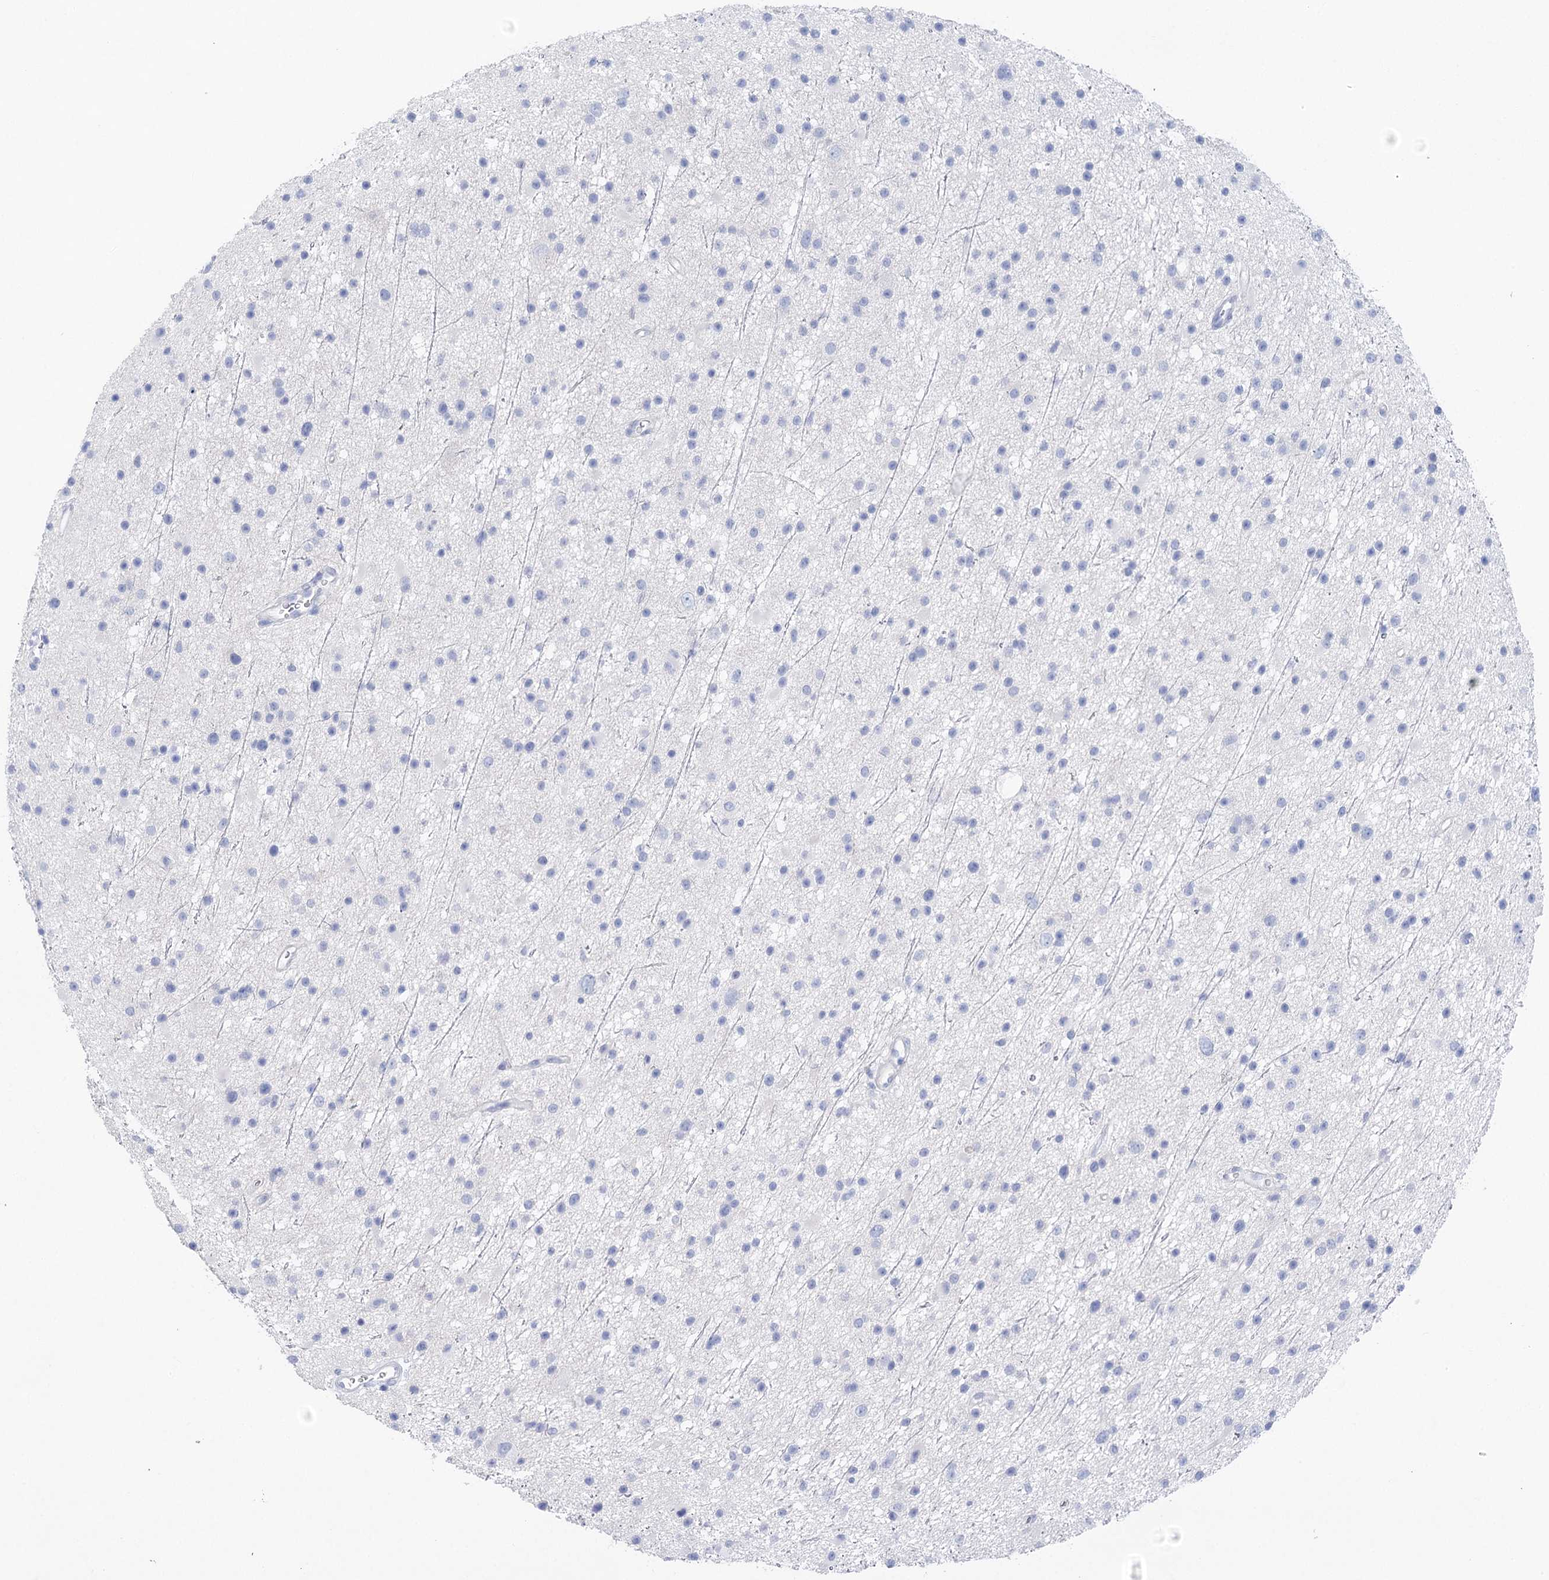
{"staining": {"intensity": "negative", "quantity": "none", "location": "none"}, "tissue": "glioma", "cell_type": "Tumor cells", "image_type": "cancer", "snomed": [{"axis": "morphology", "description": "Glioma, malignant, Low grade"}, {"axis": "topography", "description": "Cerebral cortex"}], "caption": "Tumor cells are negative for brown protein staining in malignant glioma (low-grade).", "gene": "LALBA", "patient": {"sex": "female", "age": 39}}